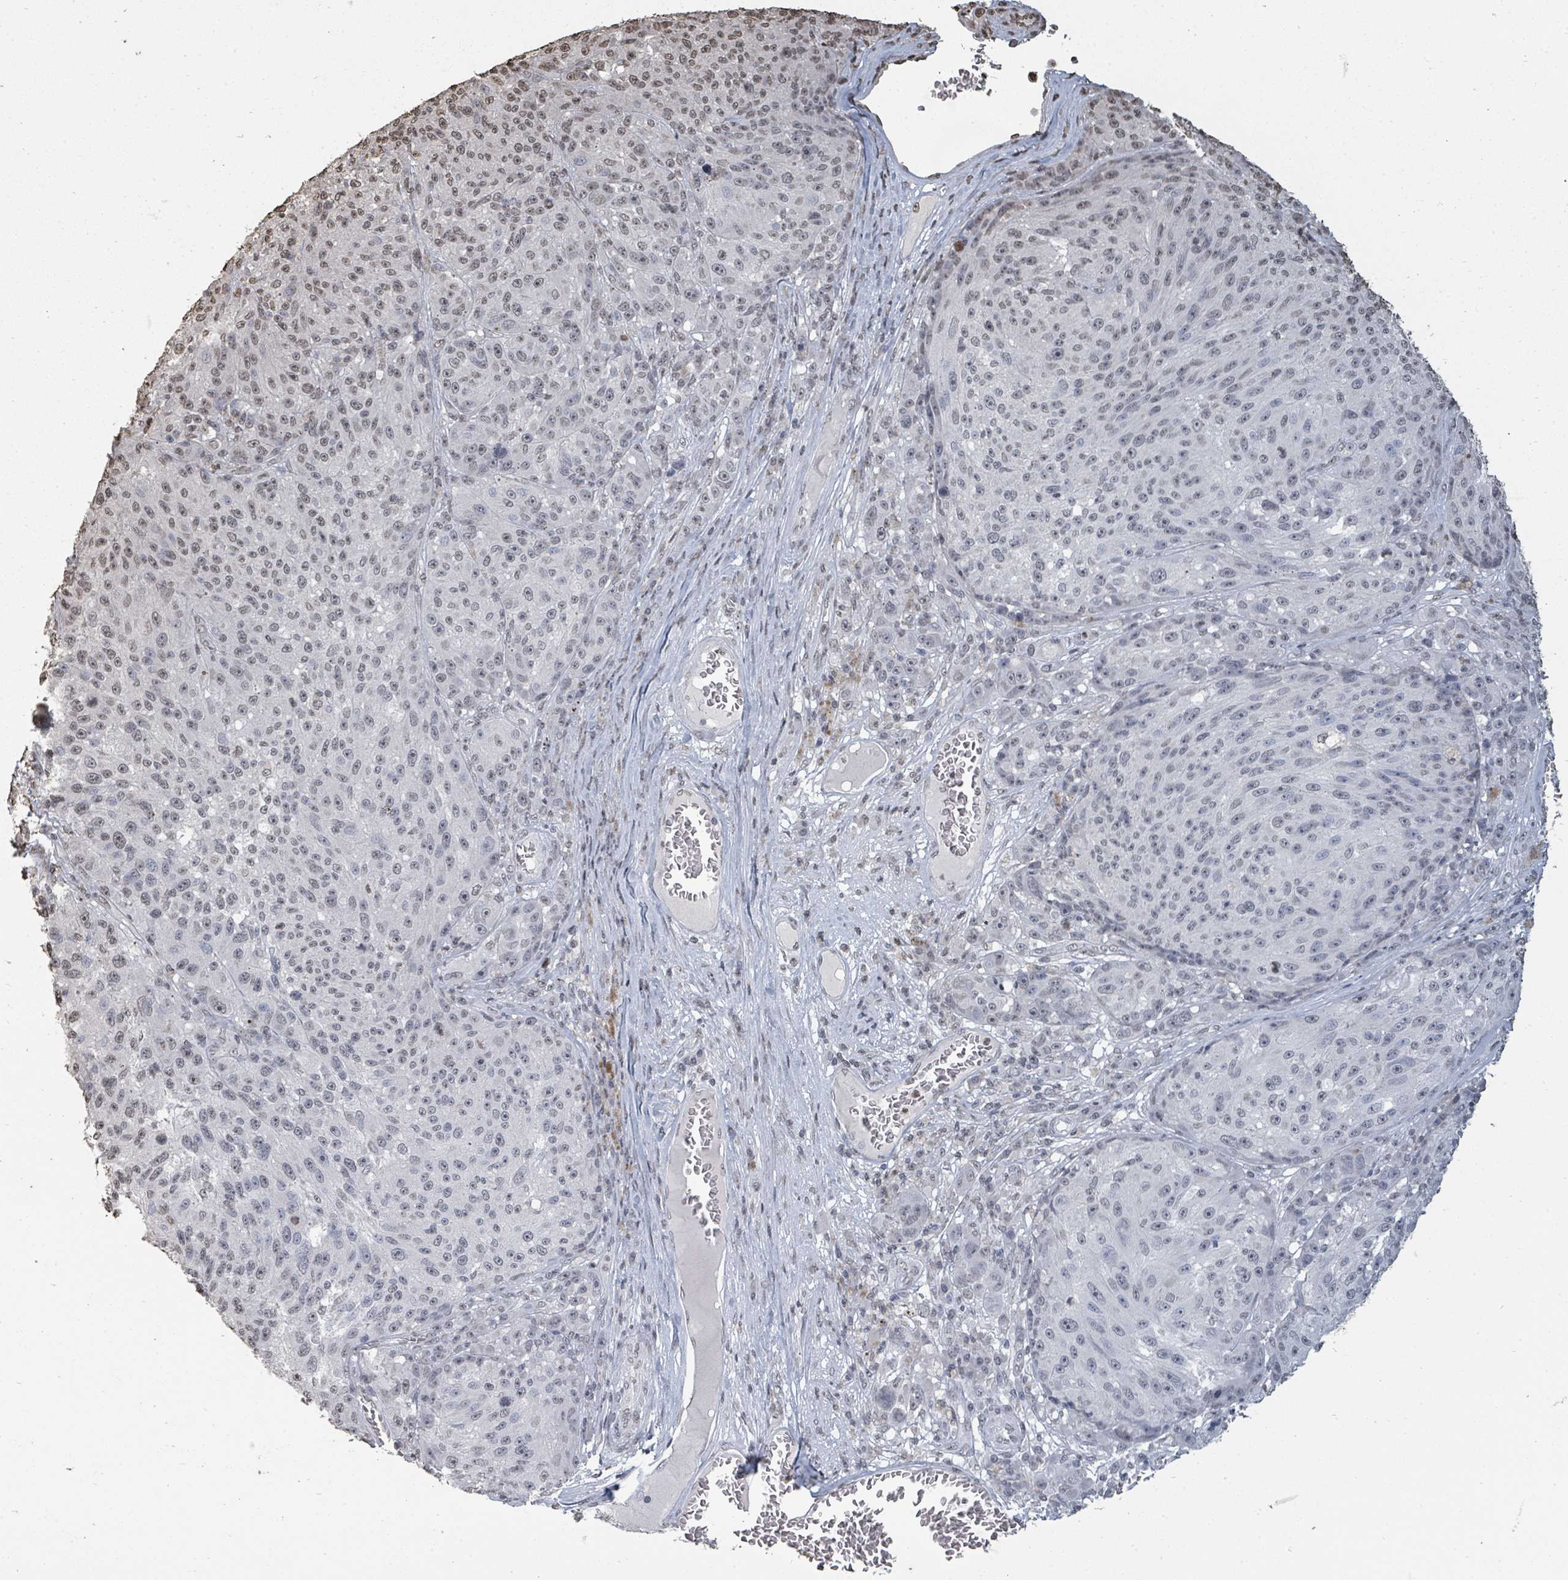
{"staining": {"intensity": "moderate", "quantity": "25%-75%", "location": "nuclear"}, "tissue": "melanoma", "cell_type": "Tumor cells", "image_type": "cancer", "snomed": [{"axis": "morphology", "description": "Malignant melanoma, NOS"}, {"axis": "topography", "description": "Skin"}], "caption": "Tumor cells display moderate nuclear staining in approximately 25%-75% of cells in melanoma.", "gene": "MRPS12", "patient": {"sex": "male", "age": 53}}